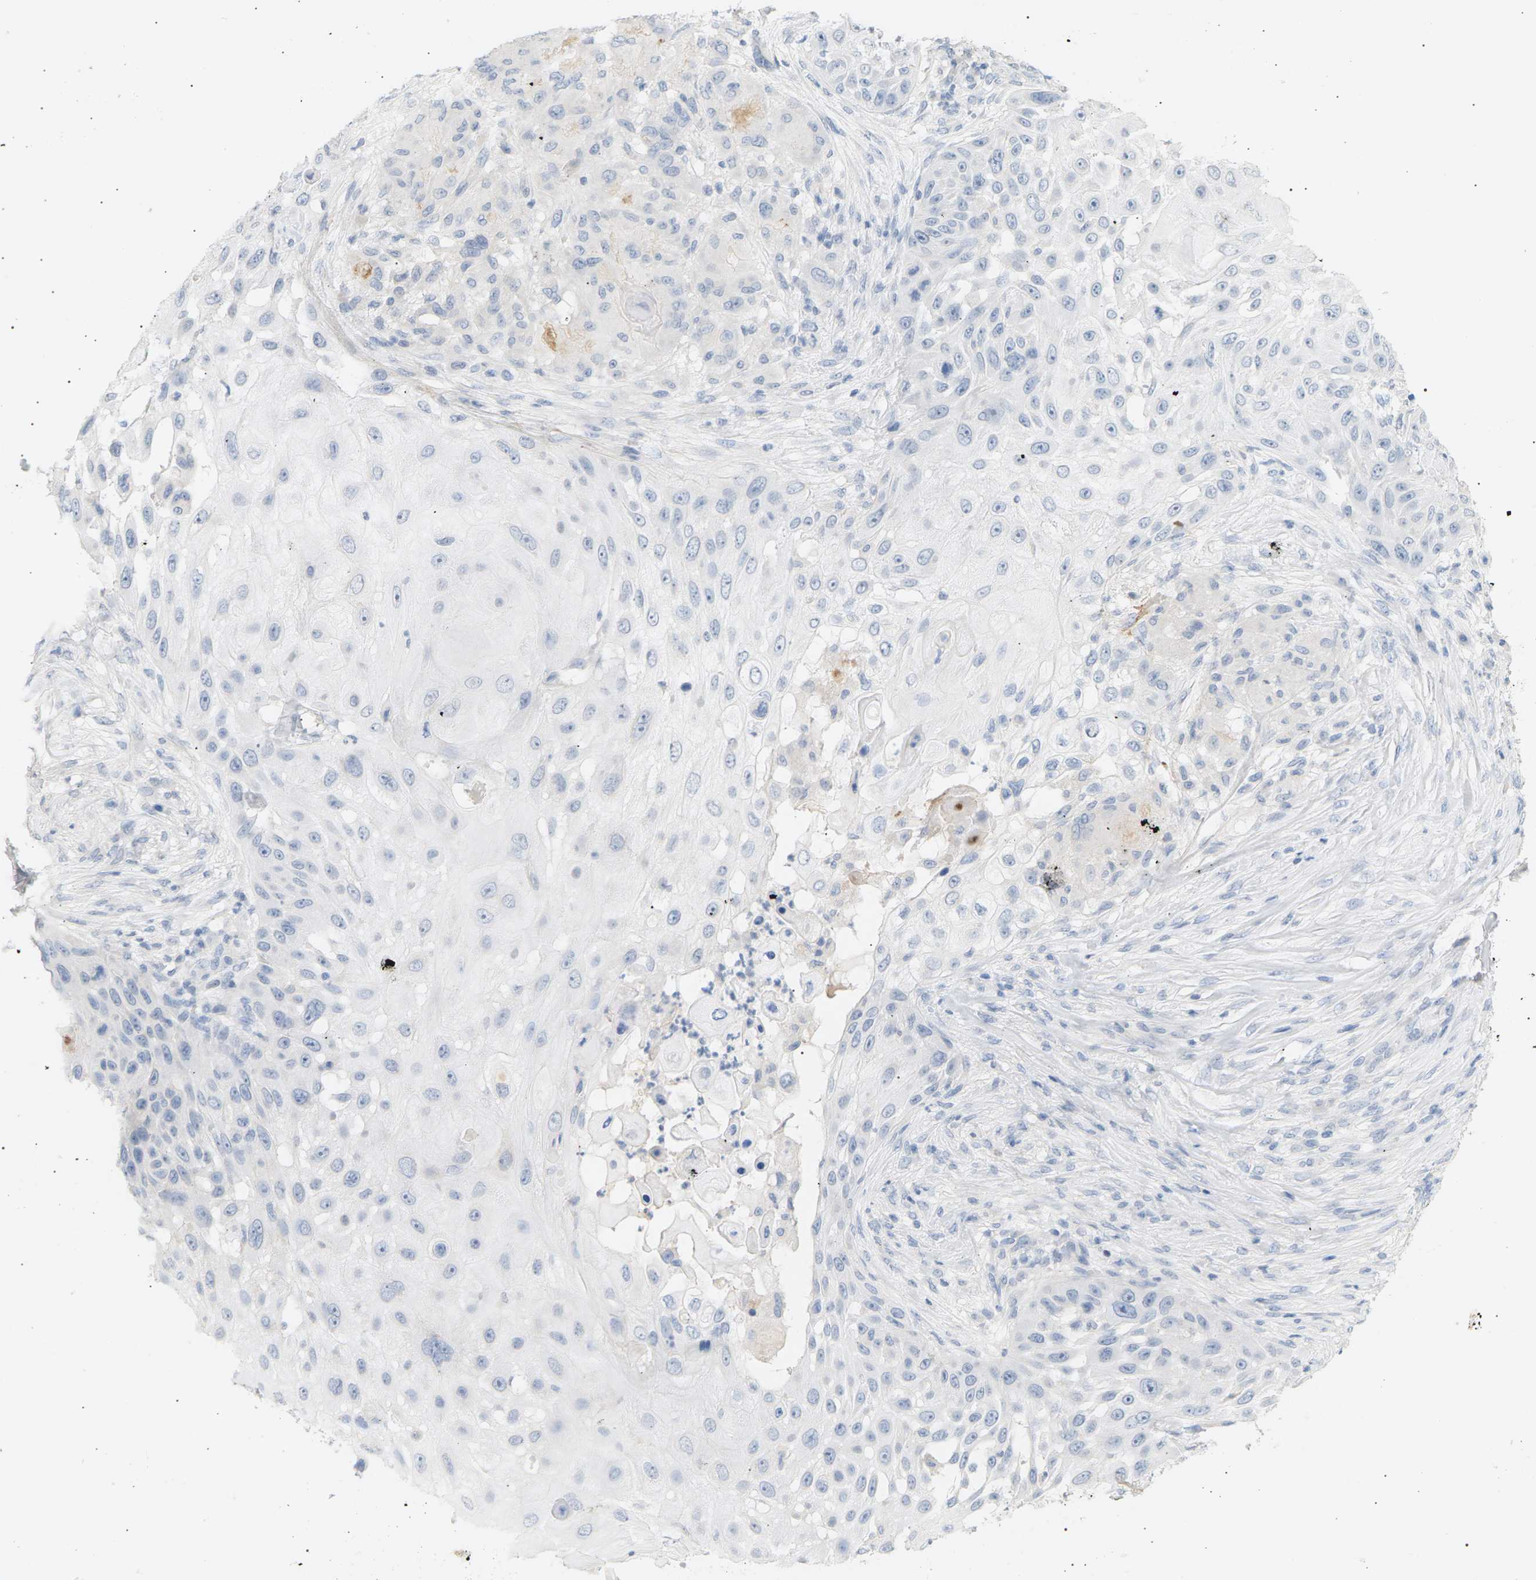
{"staining": {"intensity": "negative", "quantity": "none", "location": "none"}, "tissue": "skin cancer", "cell_type": "Tumor cells", "image_type": "cancer", "snomed": [{"axis": "morphology", "description": "Squamous cell carcinoma, NOS"}, {"axis": "topography", "description": "Skin"}], "caption": "The immunohistochemistry histopathology image has no significant positivity in tumor cells of skin cancer (squamous cell carcinoma) tissue.", "gene": "CLU", "patient": {"sex": "female", "age": 44}}